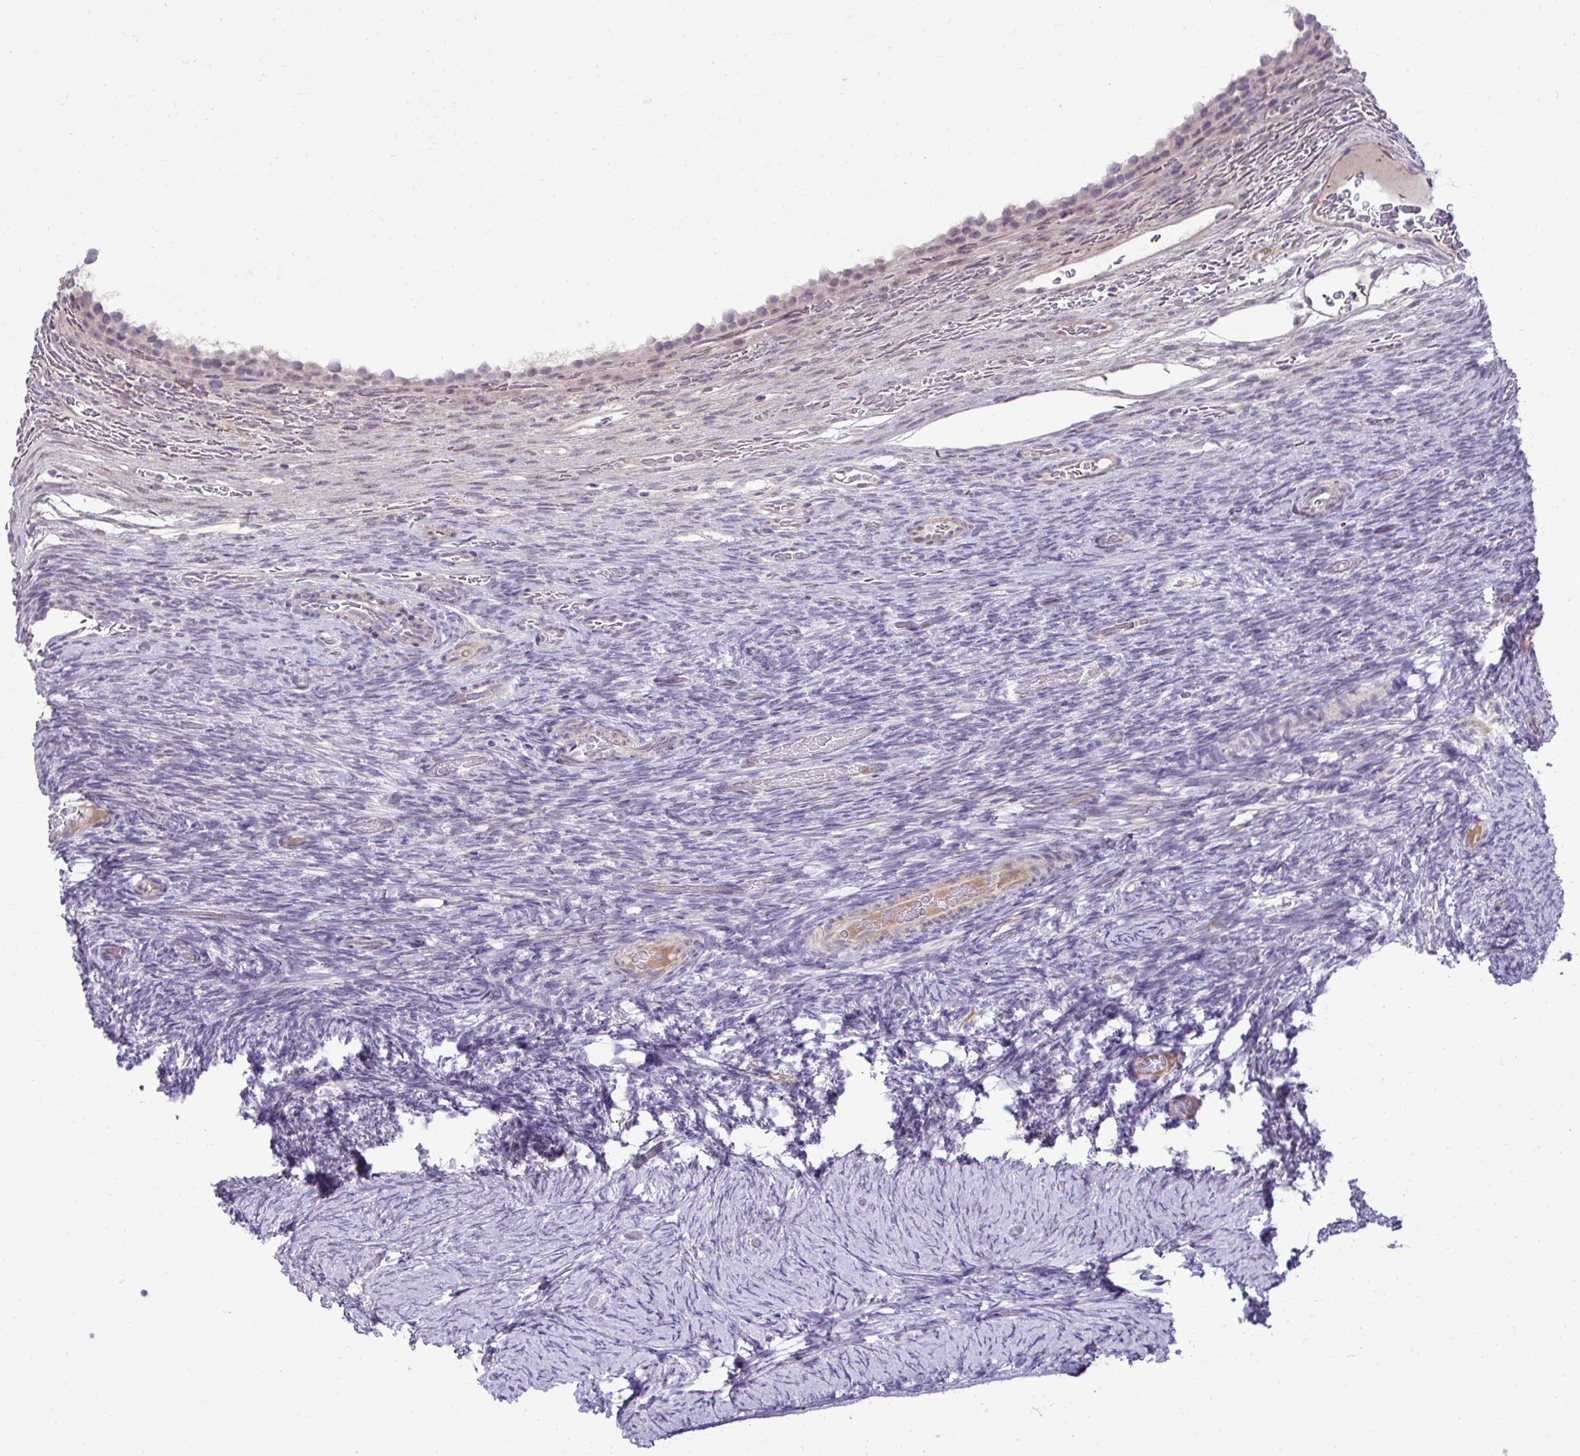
{"staining": {"intensity": "negative", "quantity": "none", "location": "none"}, "tissue": "ovary", "cell_type": "Ovarian stroma cells", "image_type": "normal", "snomed": [{"axis": "morphology", "description": "Normal tissue, NOS"}, {"axis": "topography", "description": "Ovary"}], "caption": "IHC image of normal human ovary stained for a protein (brown), which demonstrates no staining in ovarian stroma cells.", "gene": "SLC30A3", "patient": {"sex": "female", "age": 34}}